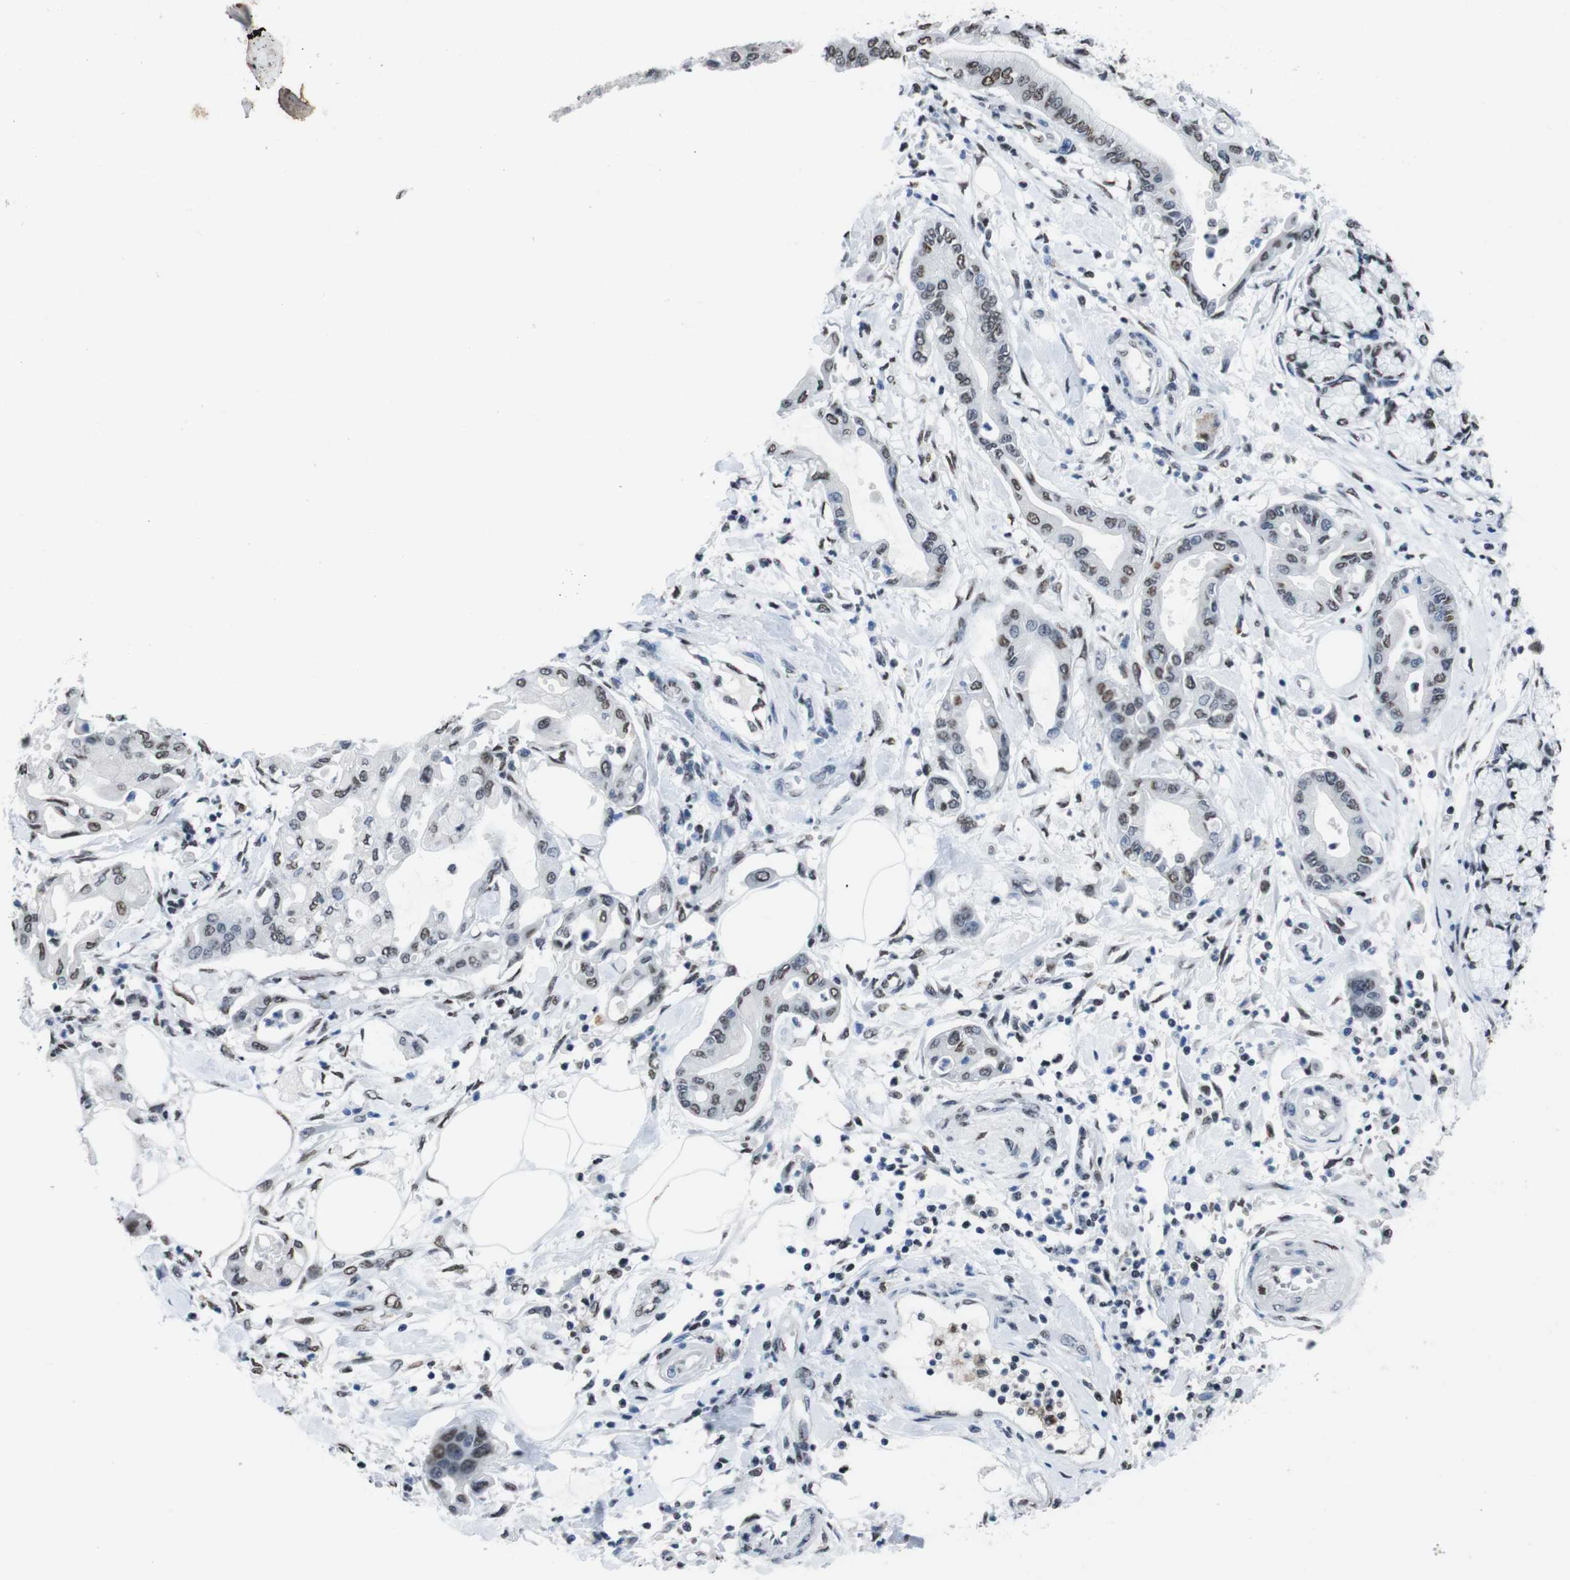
{"staining": {"intensity": "moderate", "quantity": "25%-75%", "location": "nuclear"}, "tissue": "pancreatic cancer", "cell_type": "Tumor cells", "image_type": "cancer", "snomed": [{"axis": "morphology", "description": "Adenocarcinoma, NOS"}, {"axis": "morphology", "description": "Adenocarcinoma, metastatic, NOS"}, {"axis": "topography", "description": "Lymph node"}, {"axis": "topography", "description": "Pancreas"}, {"axis": "topography", "description": "Duodenum"}], "caption": "Pancreatic adenocarcinoma stained with a protein marker demonstrates moderate staining in tumor cells.", "gene": "PIP4P2", "patient": {"sex": "female", "age": 64}}